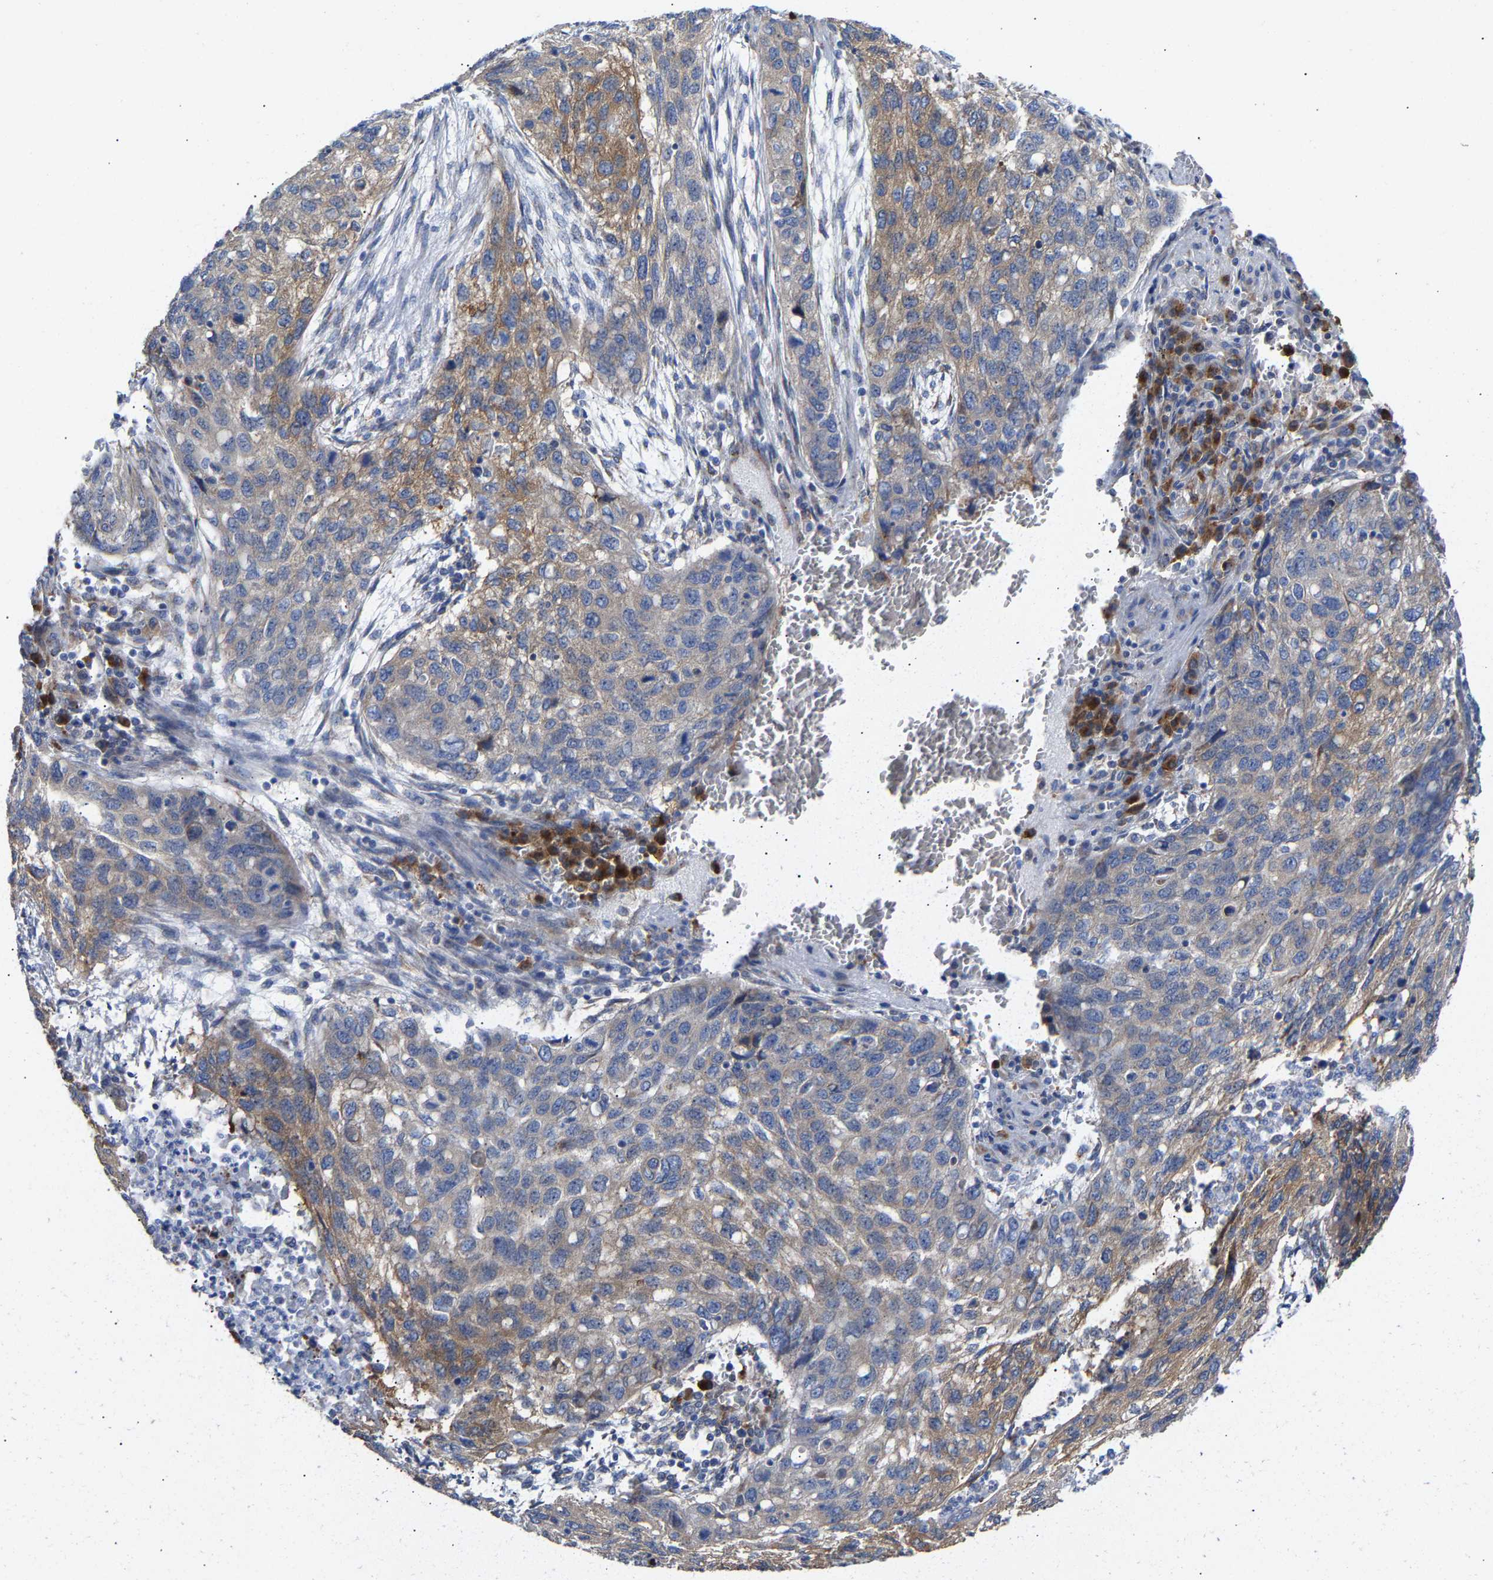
{"staining": {"intensity": "moderate", "quantity": "<25%", "location": "cytoplasmic/membranous"}, "tissue": "lung cancer", "cell_type": "Tumor cells", "image_type": "cancer", "snomed": [{"axis": "morphology", "description": "Squamous cell carcinoma, NOS"}, {"axis": "topography", "description": "Lung"}], "caption": "Immunohistochemistry image of human lung squamous cell carcinoma stained for a protein (brown), which shows low levels of moderate cytoplasmic/membranous expression in approximately <25% of tumor cells.", "gene": "PPP1R15A", "patient": {"sex": "female", "age": 63}}